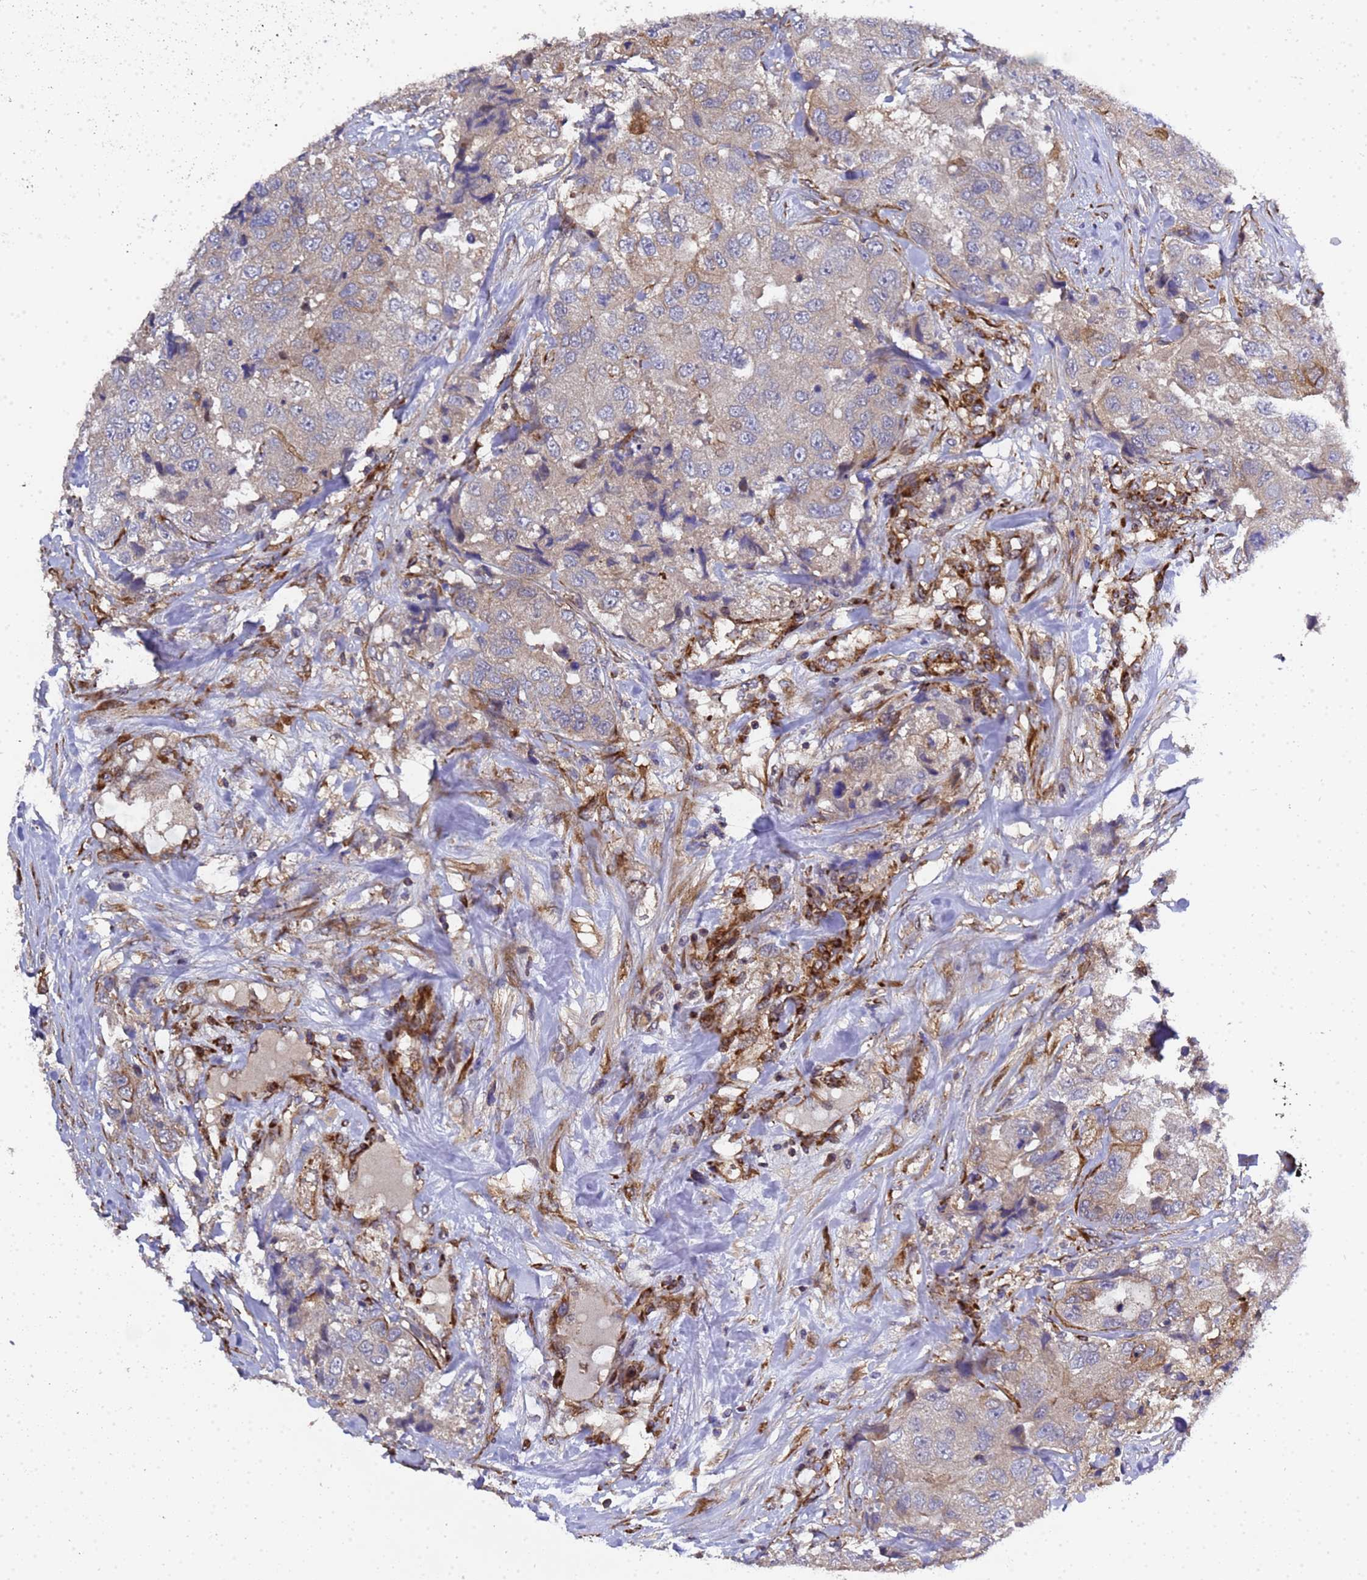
{"staining": {"intensity": "moderate", "quantity": "<25%", "location": "cytoplasmic/membranous"}, "tissue": "breast cancer", "cell_type": "Tumor cells", "image_type": "cancer", "snomed": [{"axis": "morphology", "description": "Duct carcinoma"}, {"axis": "topography", "description": "Breast"}], "caption": "Breast cancer (intraductal carcinoma) stained with a brown dye shows moderate cytoplasmic/membranous positive expression in about <25% of tumor cells.", "gene": "MOCS1", "patient": {"sex": "female", "age": 62}}